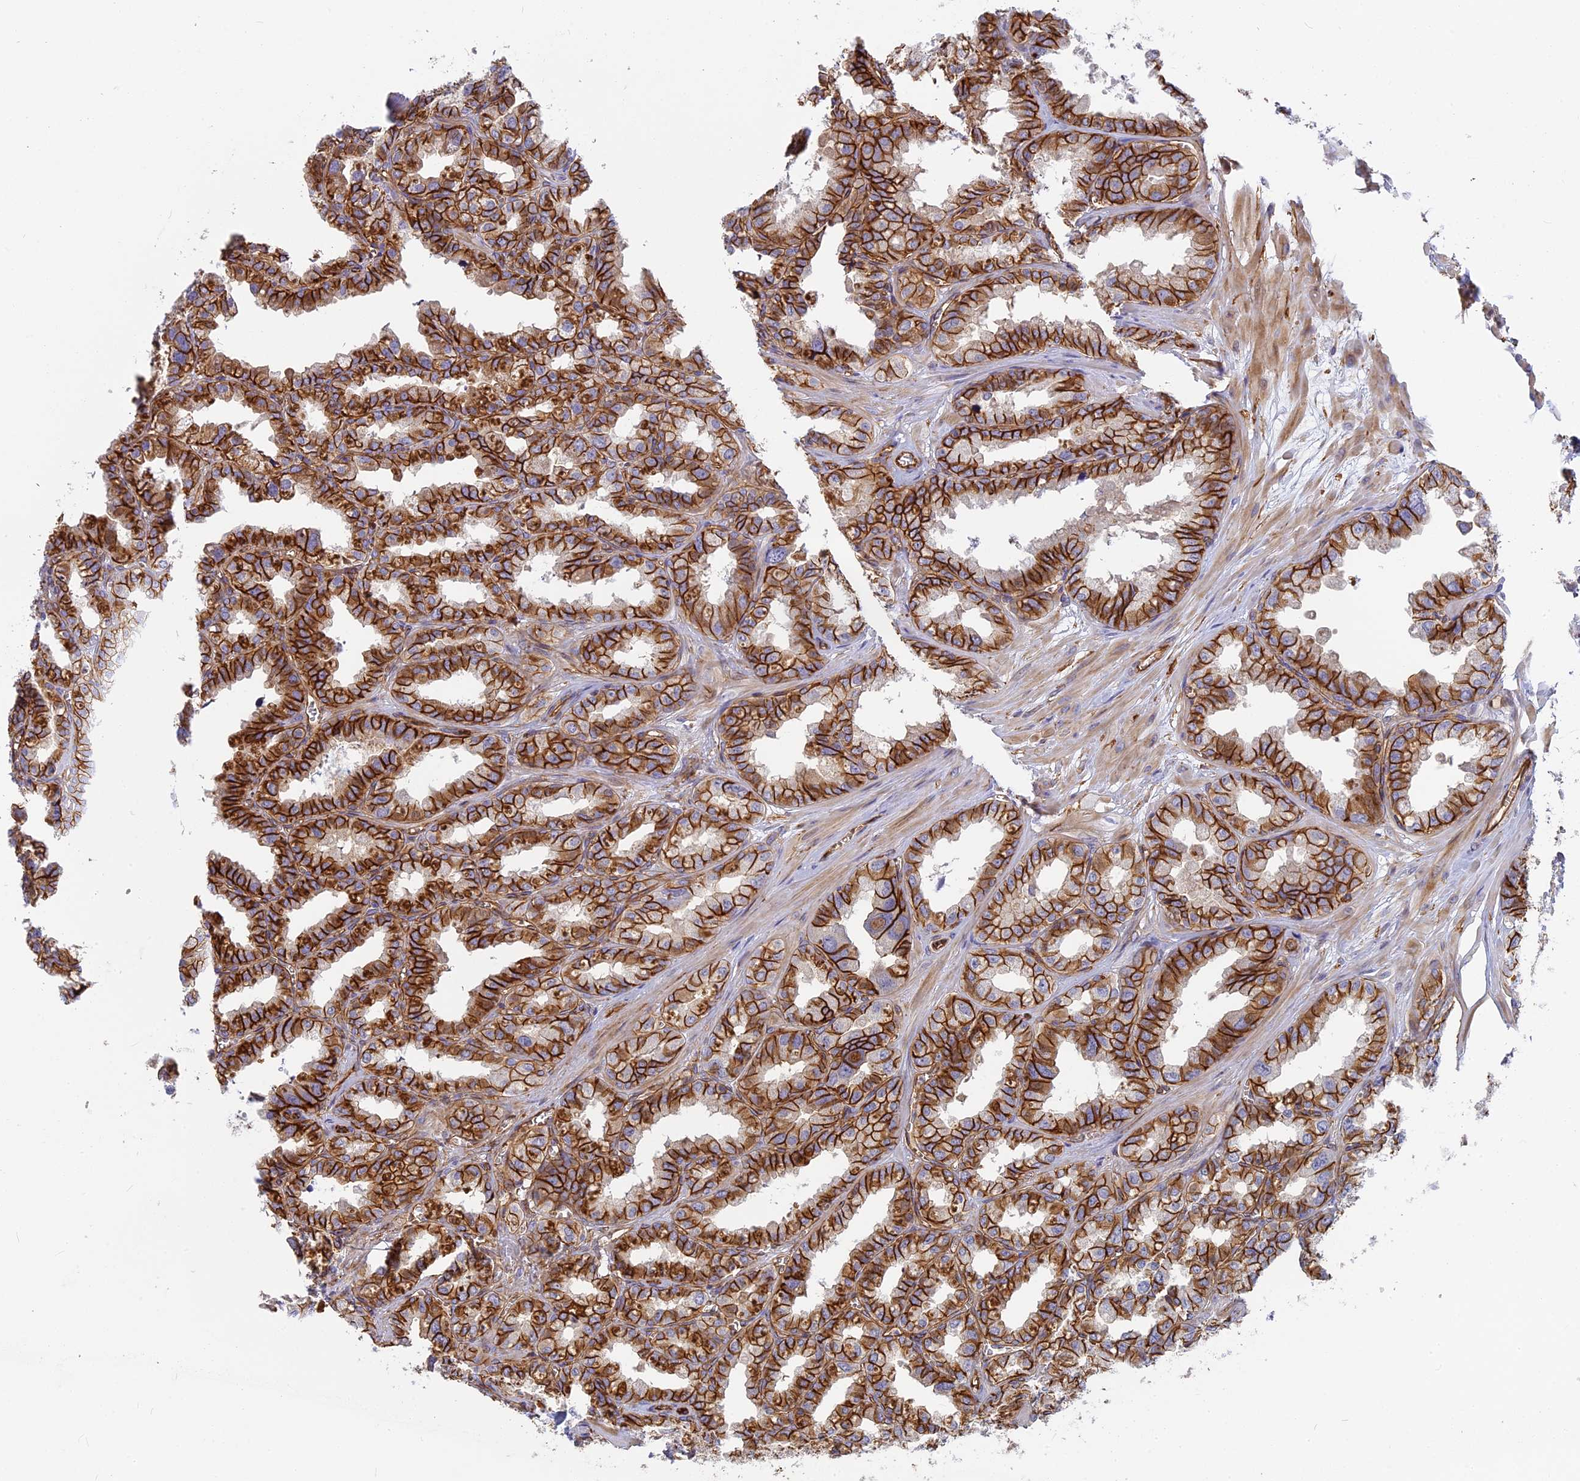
{"staining": {"intensity": "strong", "quantity": ">75%", "location": "cytoplasmic/membranous"}, "tissue": "seminal vesicle", "cell_type": "Glandular cells", "image_type": "normal", "snomed": [{"axis": "morphology", "description": "Normal tissue, NOS"}, {"axis": "topography", "description": "Prostate"}, {"axis": "topography", "description": "Seminal veicle"}], "caption": "A high-resolution image shows immunohistochemistry staining of benign seminal vesicle, which exhibits strong cytoplasmic/membranous expression in approximately >75% of glandular cells.", "gene": "CNBD2", "patient": {"sex": "male", "age": 51}}